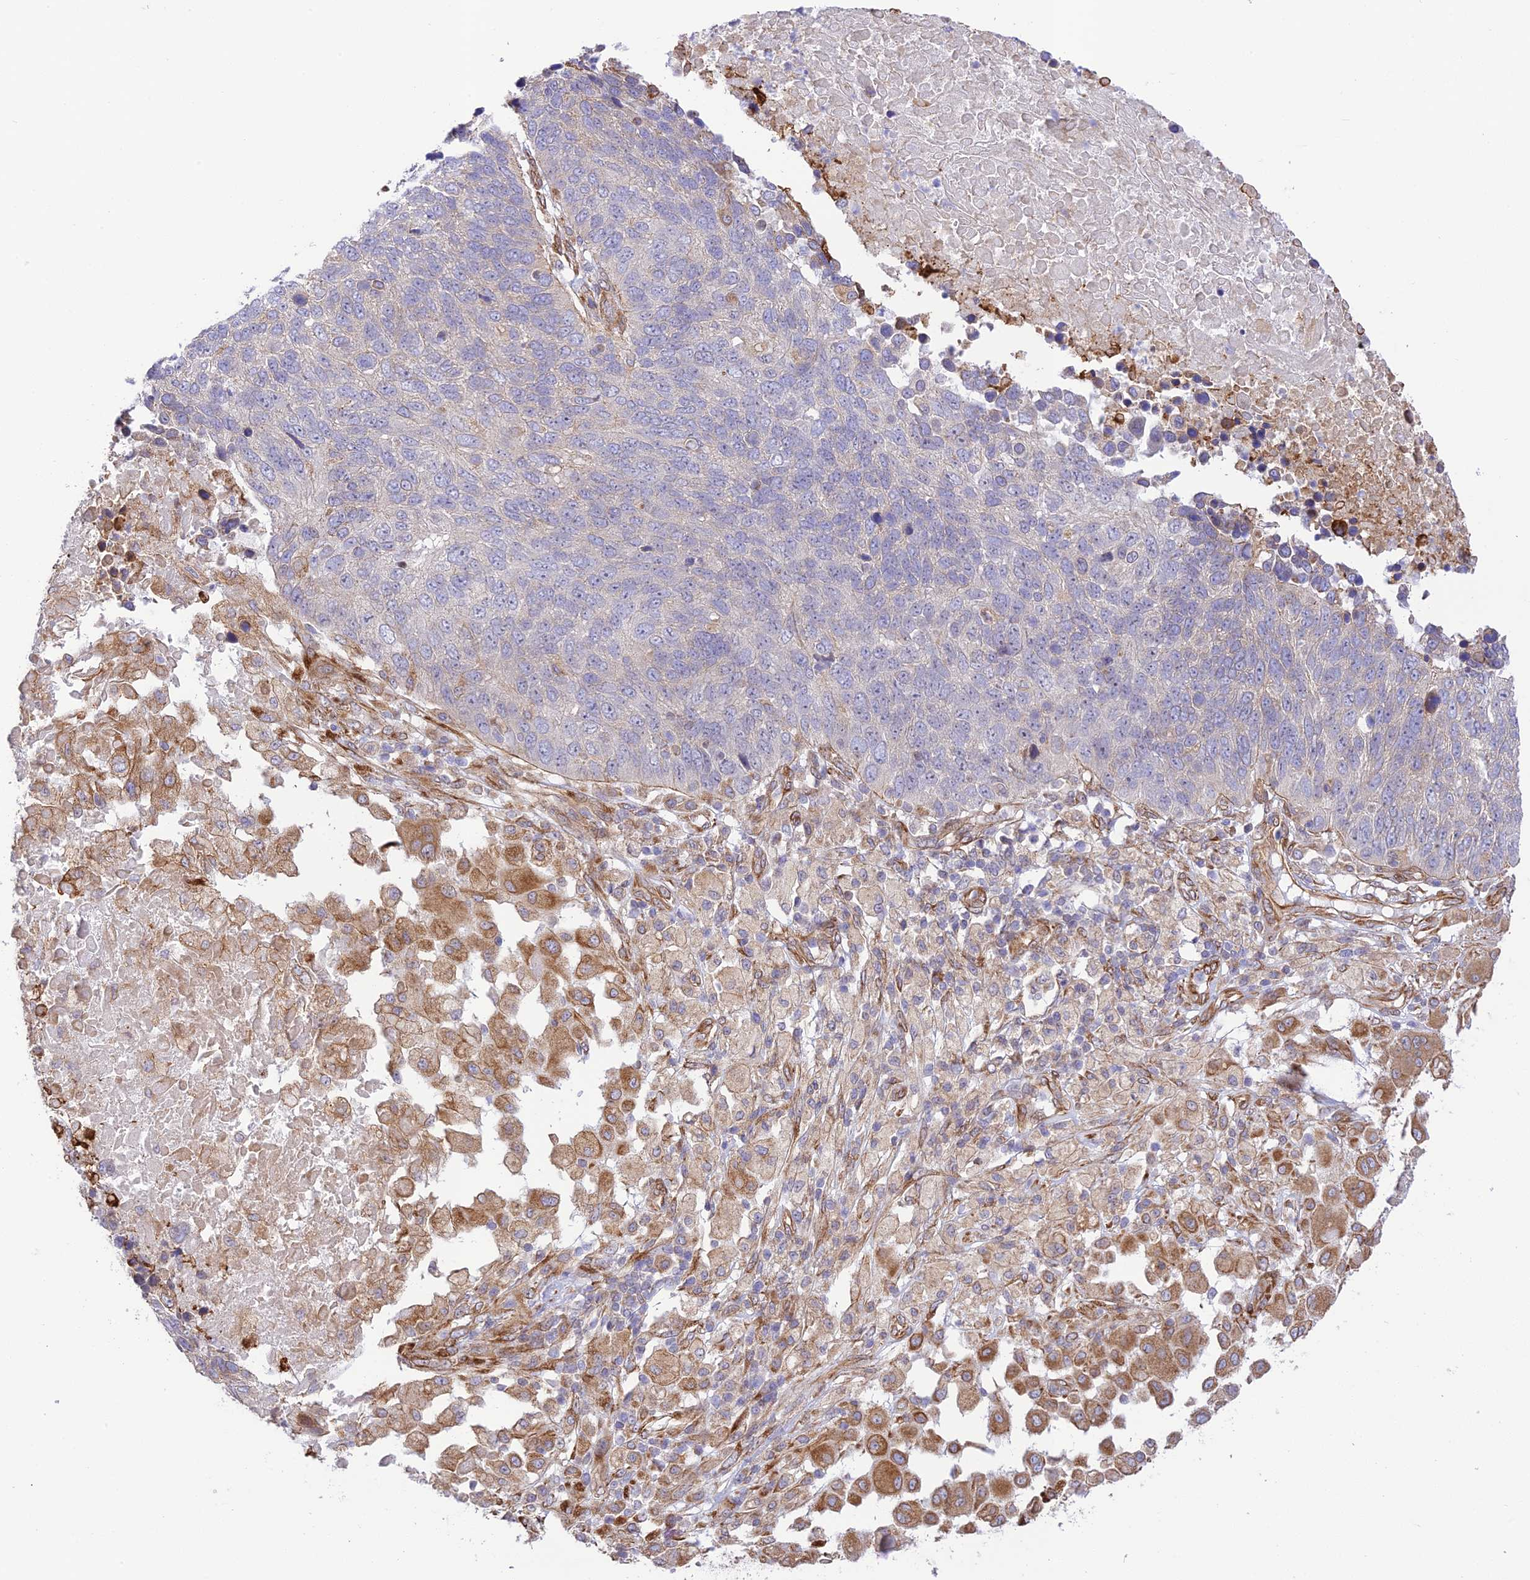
{"staining": {"intensity": "negative", "quantity": "none", "location": "none"}, "tissue": "lung cancer", "cell_type": "Tumor cells", "image_type": "cancer", "snomed": [{"axis": "morphology", "description": "Normal tissue, NOS"}, {"axis": "morphology", "description": "Squamous cell carcinoma, NOS"}, {"axis": "topography", "description": "Lymph node"}, {"axis": "topography", "description": "Lung"}], "caption": "Immunohistochemistry (IHC) micrograph of neoplastic tissue: human lung cancer stained with DAB (3,3'-diaminobenzidine) reveals no significant protein positivity in tumor cells.", "gene": "EXOC3L4", "patient": {"sex": "male", "age": 66}}